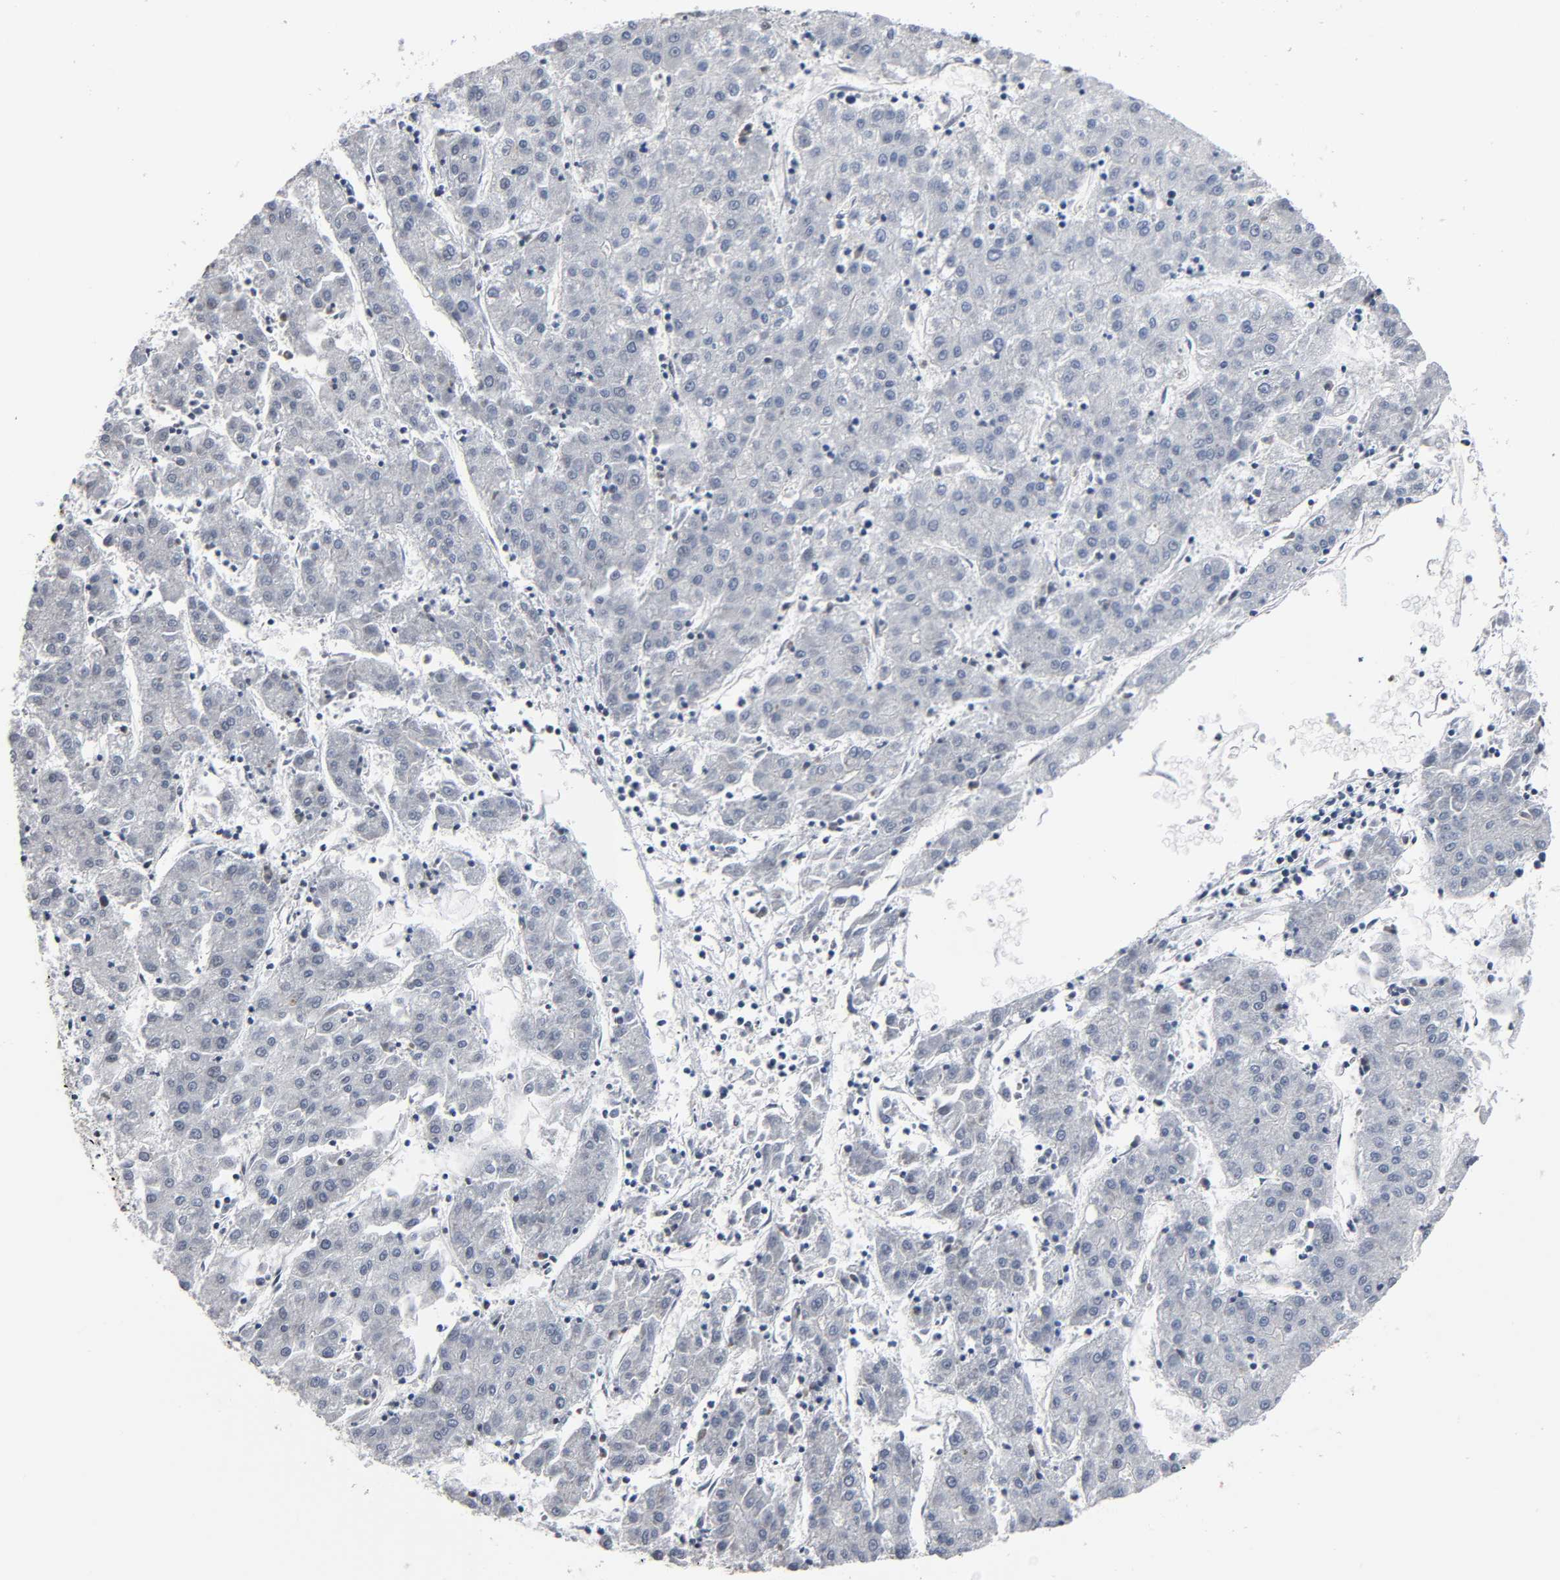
{"staining": {"intensity": "negative", "quantity": "none", "location": "none"}, "tissue": "liver cancer", "cell_type": "Tumor cells", "image_type": "cancer", "snomed": [{"axis": "morphology", "description": "Carcinoma, Hepatocellular, NOS"}, {"axis": "topography", "description": "Liver"}], "caption": "Tumor cells show no significant expression in hepatocellular carcinoma (liver). Nuclei are stained in blue.", "gene": "CD2AP", "patient": {"sex": "male", "age": 72}}